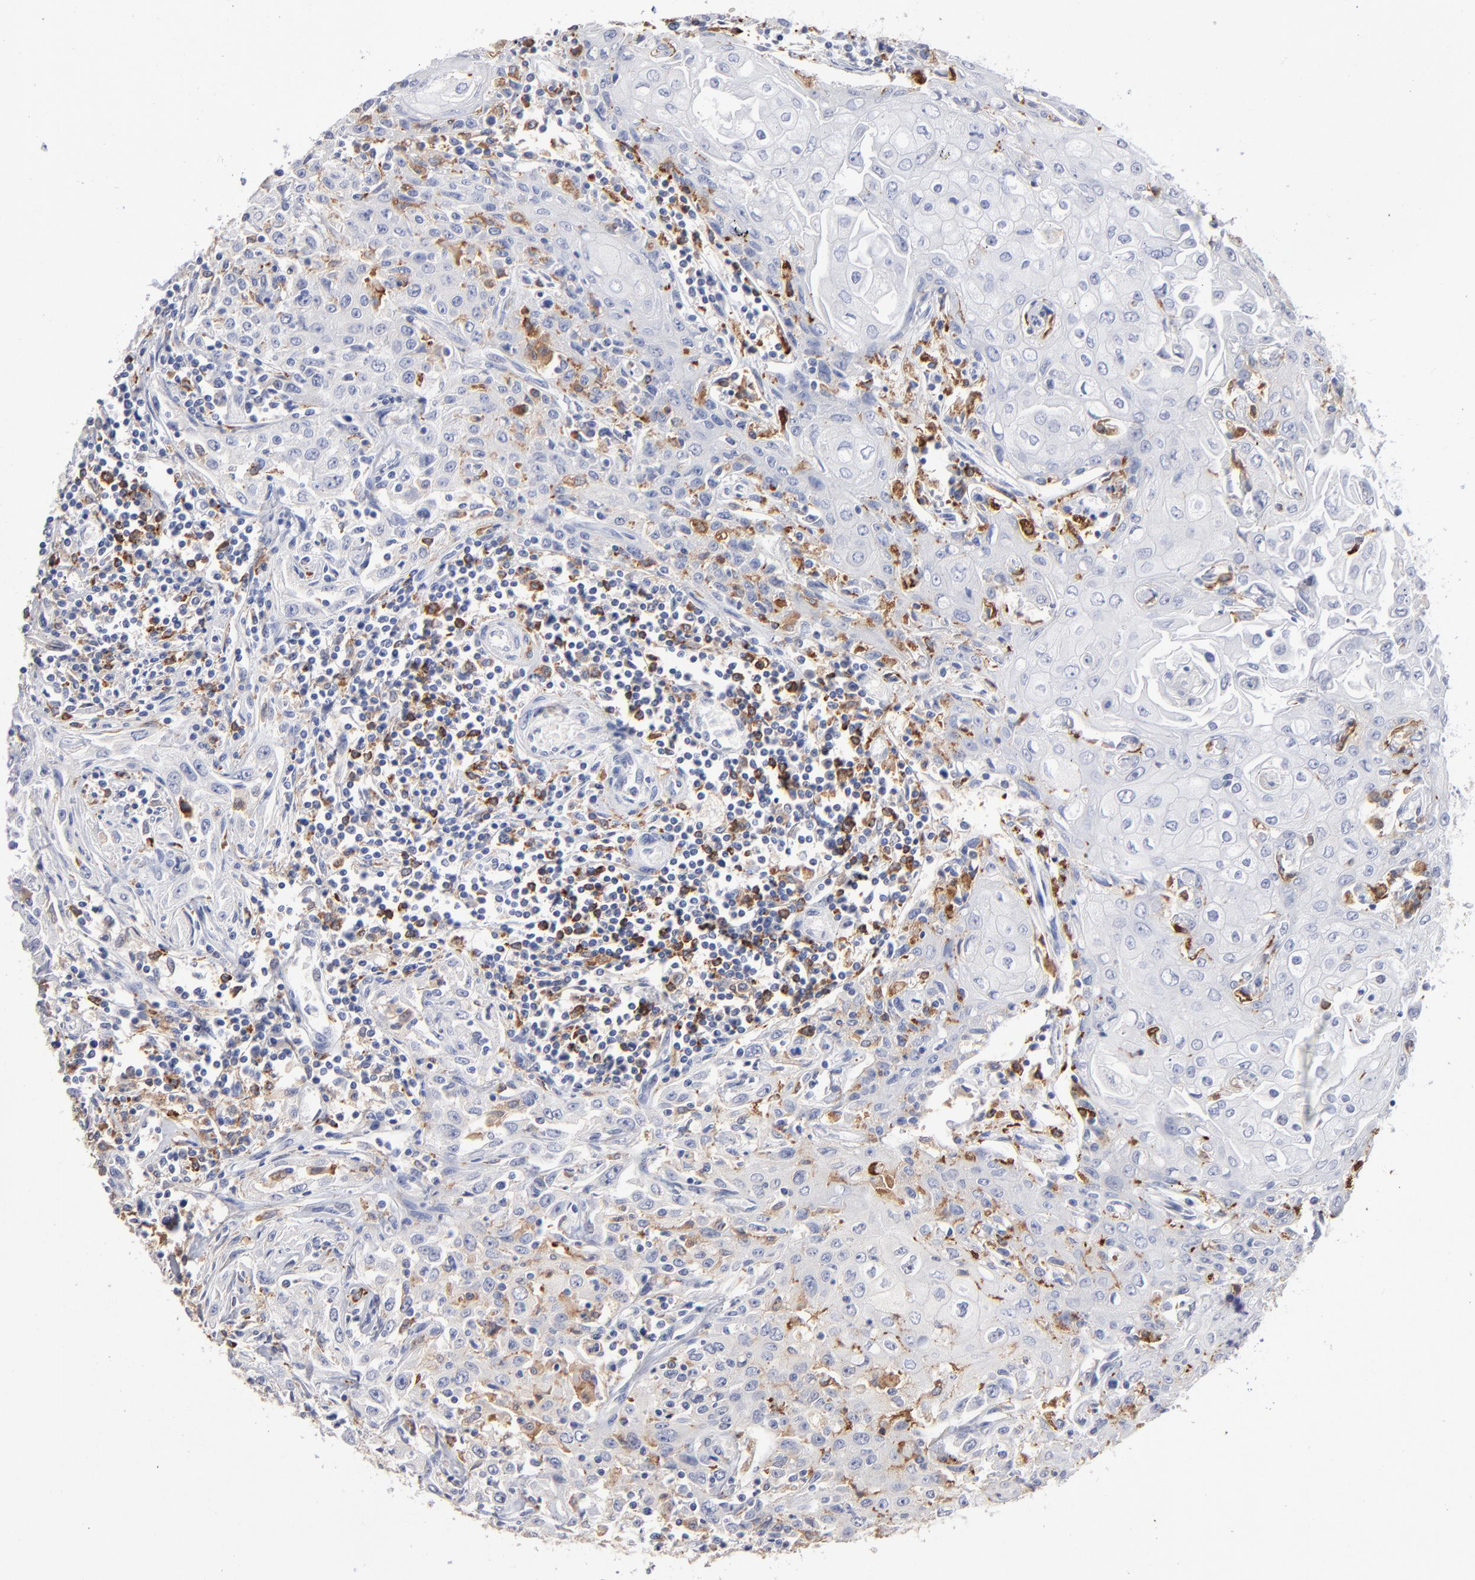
{"staining": {"intensity": "negative", "quantity": "none", "location": "none"}, "tissue": "head and neck cancer", "cell_type": "Tumor cells", "image_type": "cancer", "snomed": [{"axis": "morphology", "description": "Squamous cell carcinoma, NOS"}, {"axis": "topography", "description": "Oral tissue"}, {"axis": "topography", "description": "Head-Neck"}], "caption": "This photomicrograph is of head and neck cancer stained with immunohistochemistry to label a protein in brown with the nuclei are counter-stained blue. There is no expression in tumor cells.", "gene": "CD180", "patient": {"sex": "female", "age": 76}}